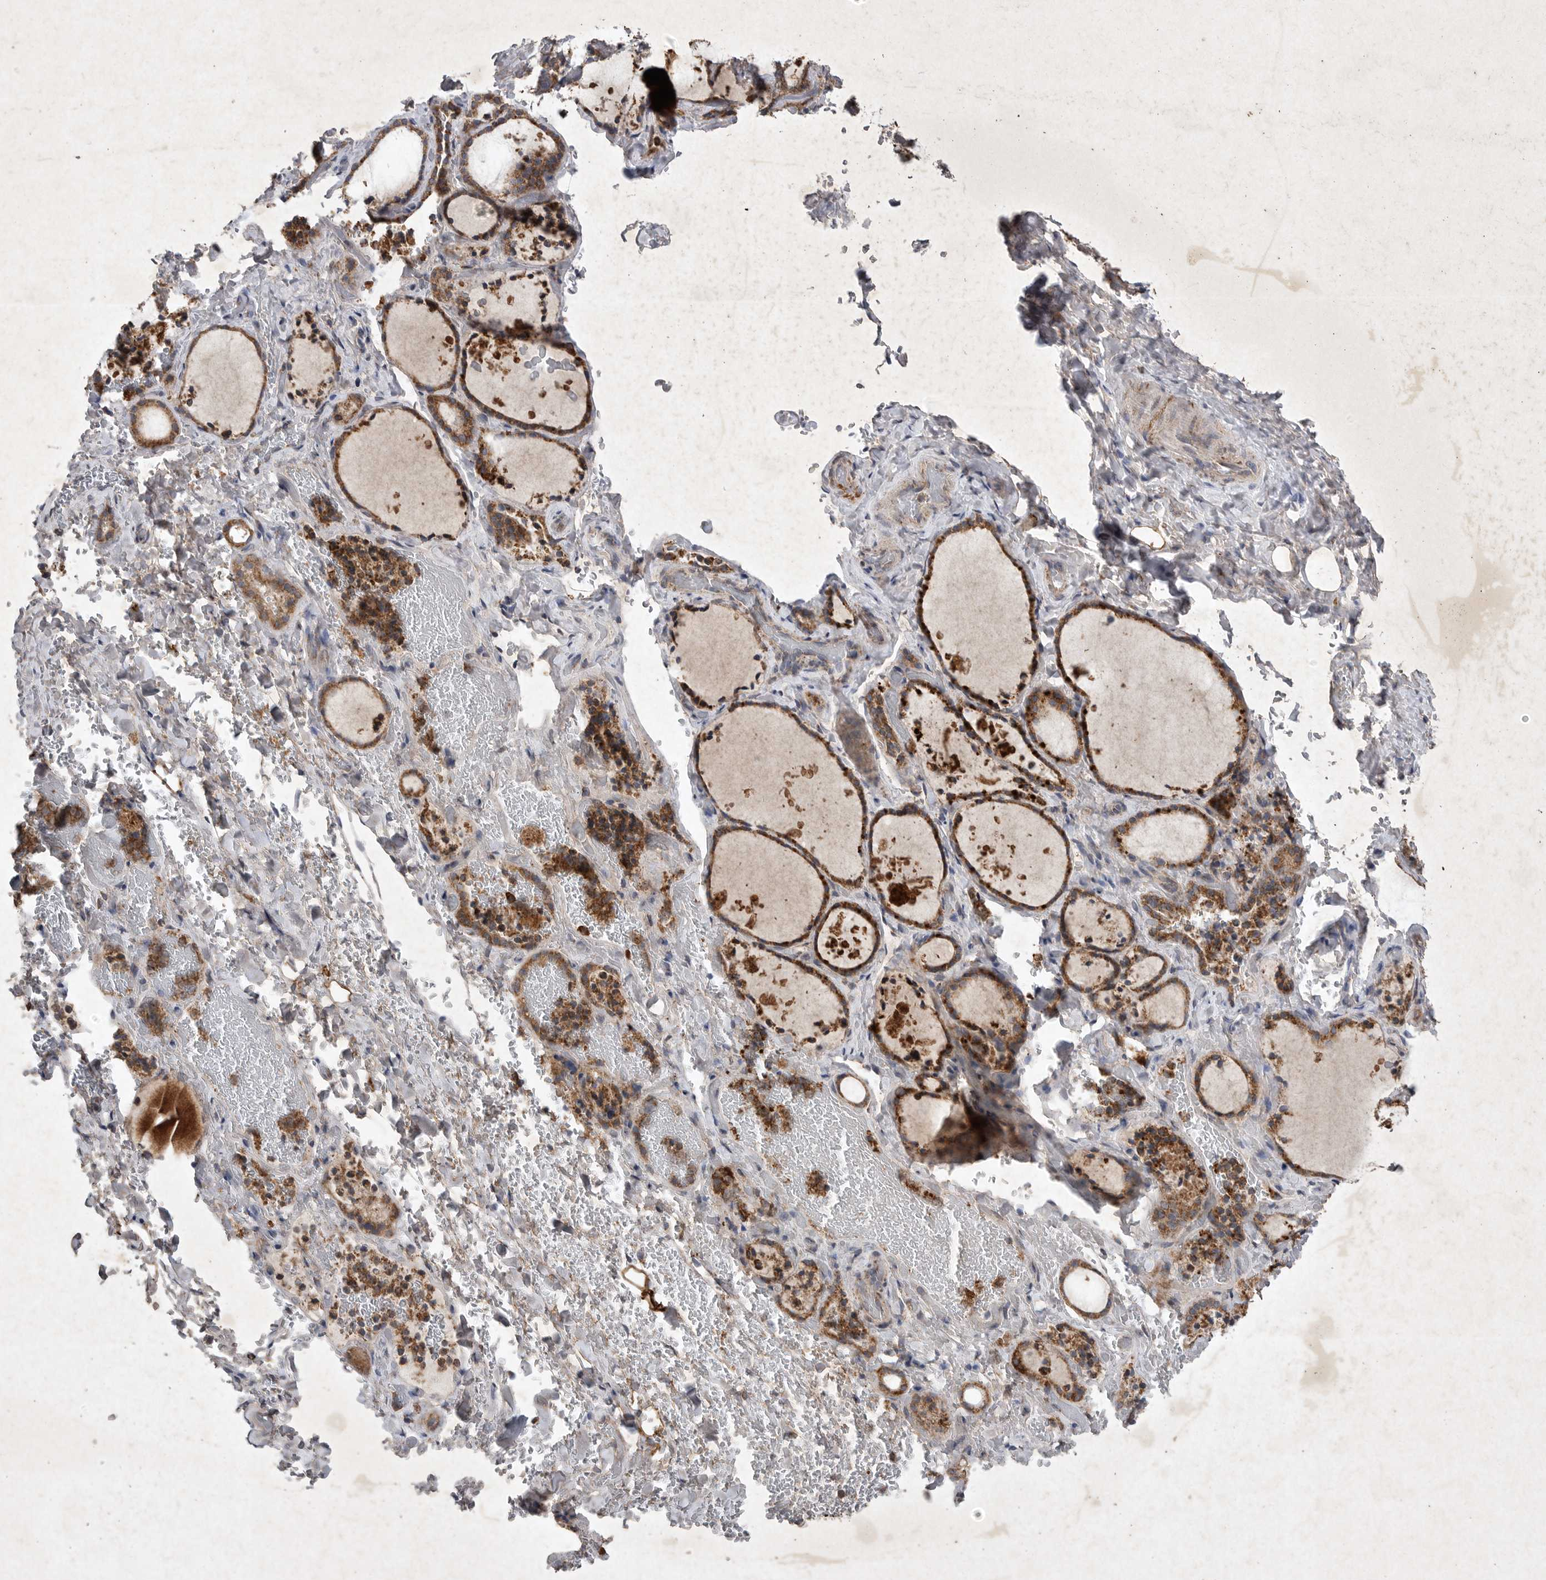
{"staining": {"intensity": "moderate", "quantity": ">75%", "location": "cytoplasmic/membranous"}, "tissue": "thyroid gland", "cell_type": "Glandular cells", "image_type": "normal", "snomed": [{"axis": "morphology", "description": "Normal tissue, NOS"}, {"axis": "topography", "description": "Thyroid gland"}], "caption": "Immunohistochemical staining of unremarkable human thyroid gland shows moderate cytoplasmic/membranous protein positivity in about >75% of glandular cells.", "gene": "DDR1", "patient": {"sex": "female", "age": 44}}